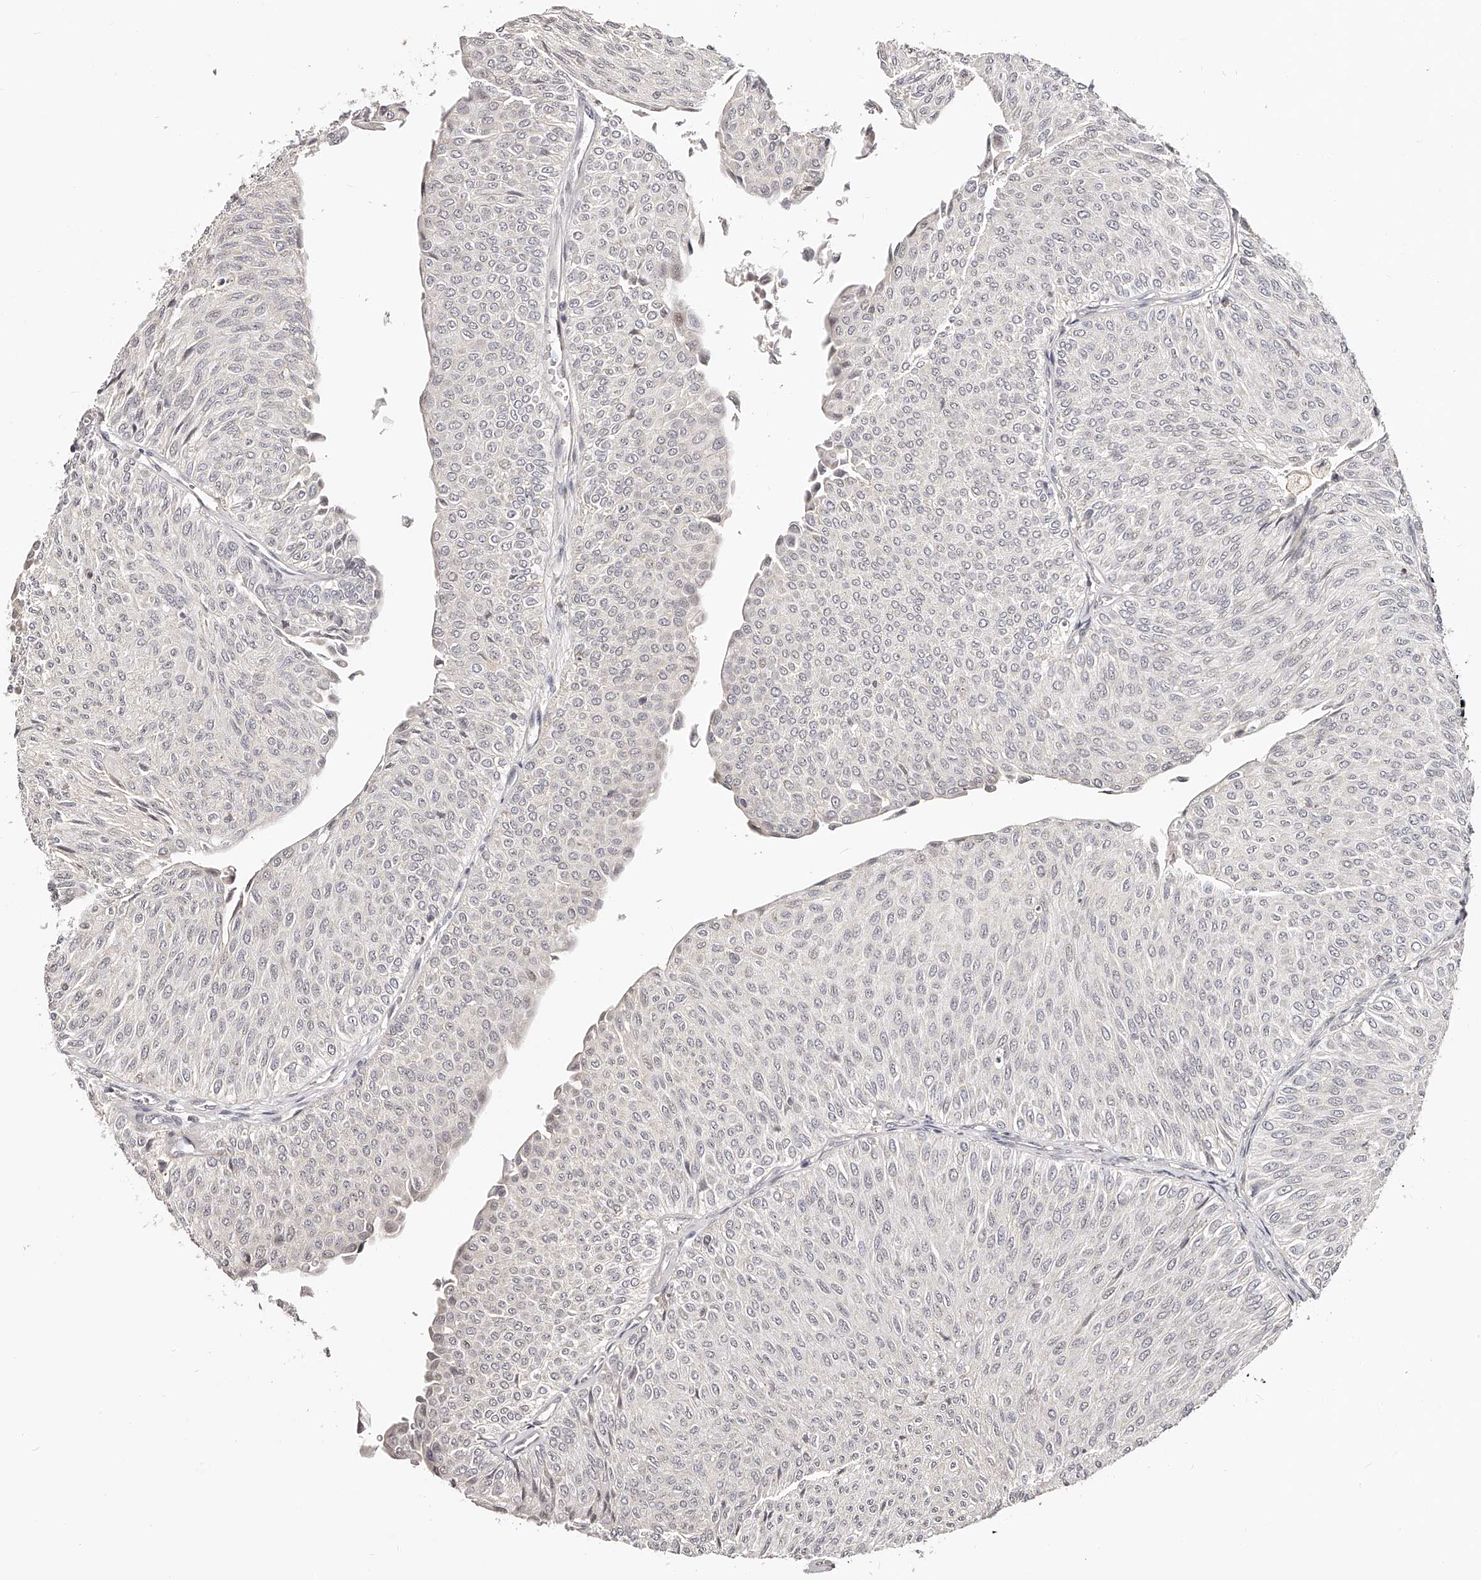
{"staining": {"intensity": "negative", "quantity": "none", "location": "none"}, "tissue": "urothelial cancer", "cell_type": "Tumor cells", "image_type": "cancer", "snomed": [{"axis": "morphology", "description": "Urothelial carcinoma, Low grade"}, {"axis": "topography", "description": "Urinary bladder"}], "caption": "Image shows no significant protein staining in tumor cells of urothelial carcinoma (low-grade).", "gene": "ZNF789", "patient": {"sex": "male", "age": 78}}